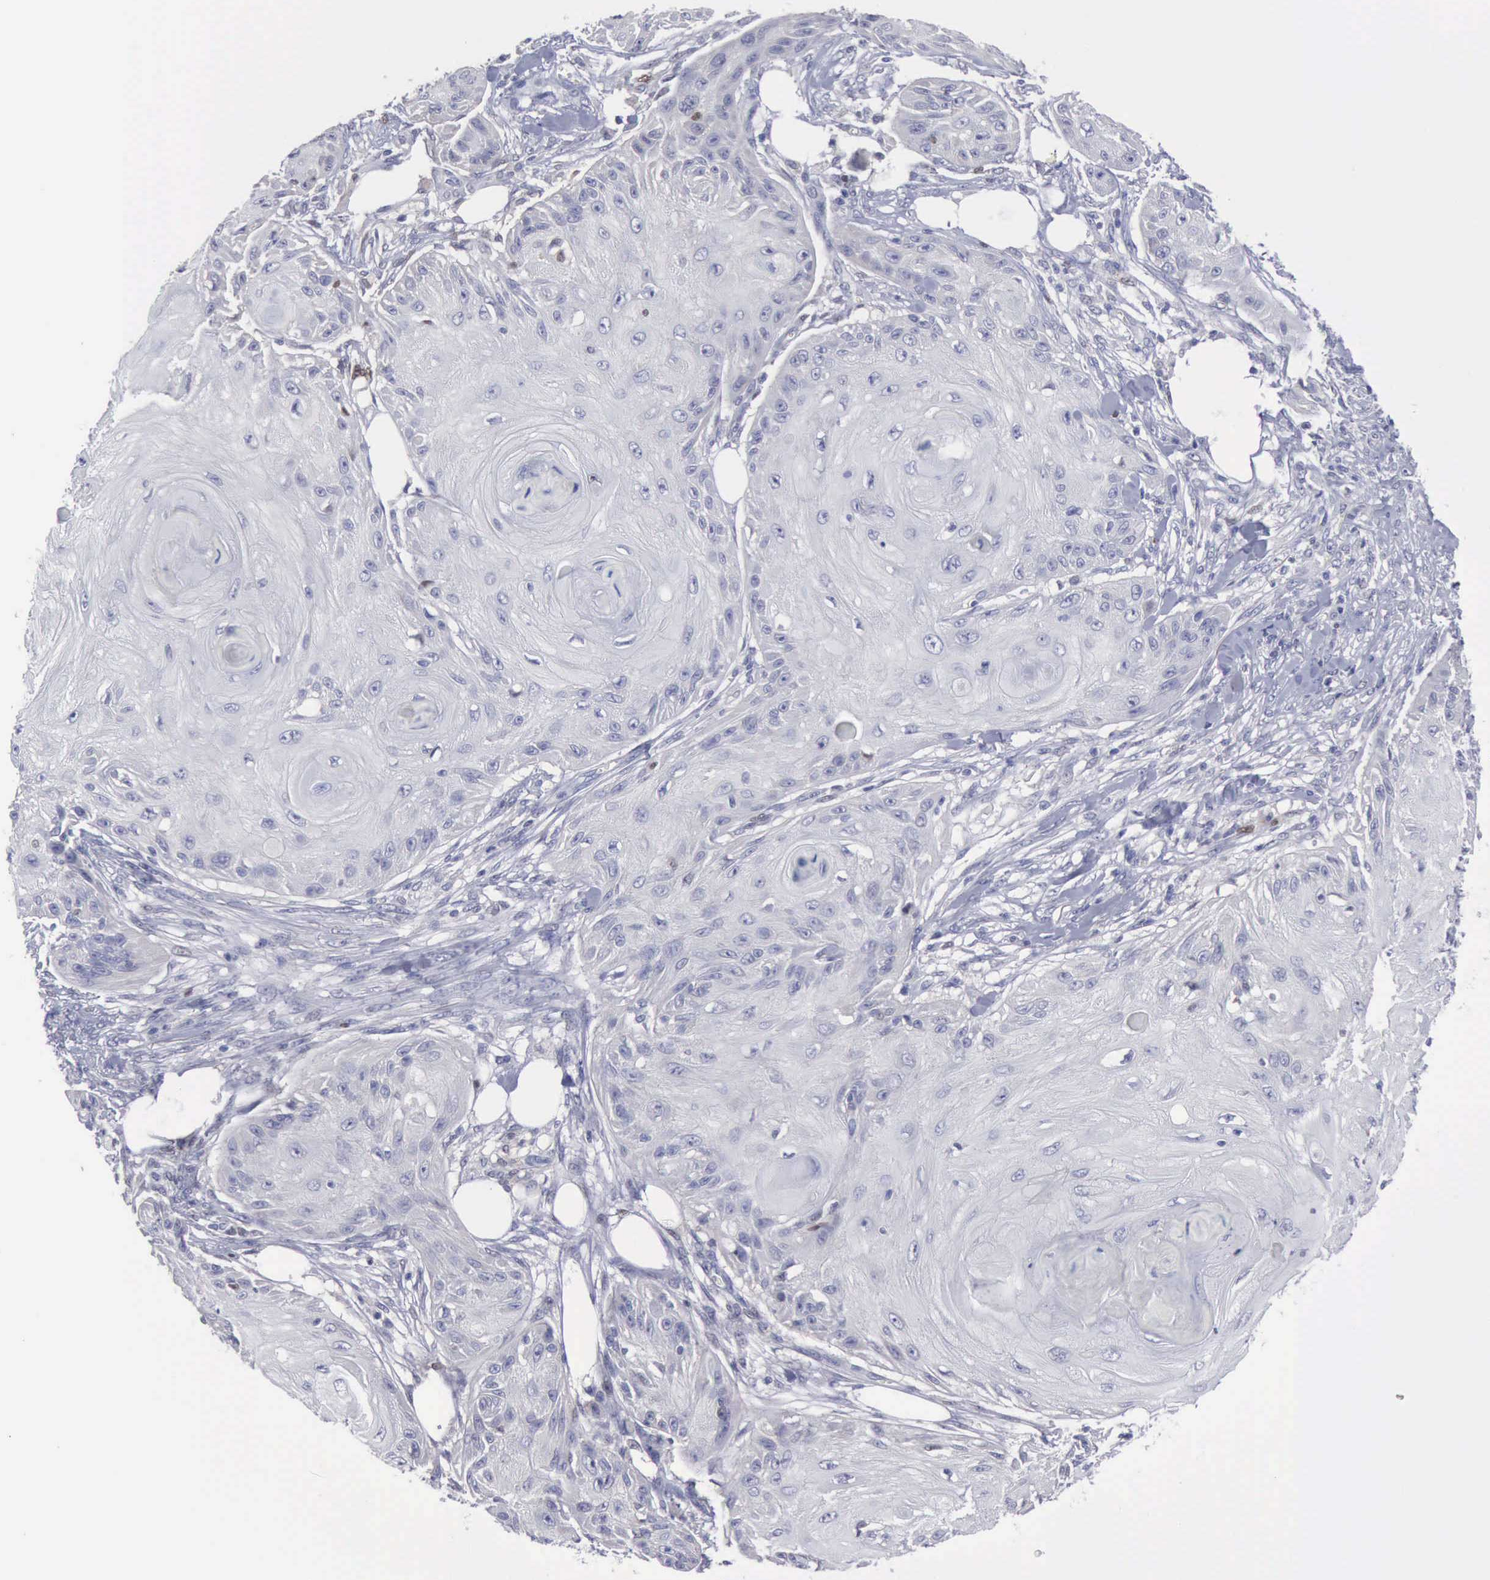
{"staining": {"intensity": "negative", "quantity": "none", "location": "none"}, "tissue": "skin cancer", "cell_type": "Tumor cells", "image_type": "cancer", "snomed": [{"axis": "morphology", "description": "Squamous cell carcinoma, NOS"}, {"axis": "topography", "description": "Skin"}], "caption": "Skin squamous cell carcinoma was stained to show a protein in brown. There is no significant positivity in tumor cells.", "gene": "SATB2", "patient": {"sex": "female", "age": 88}}